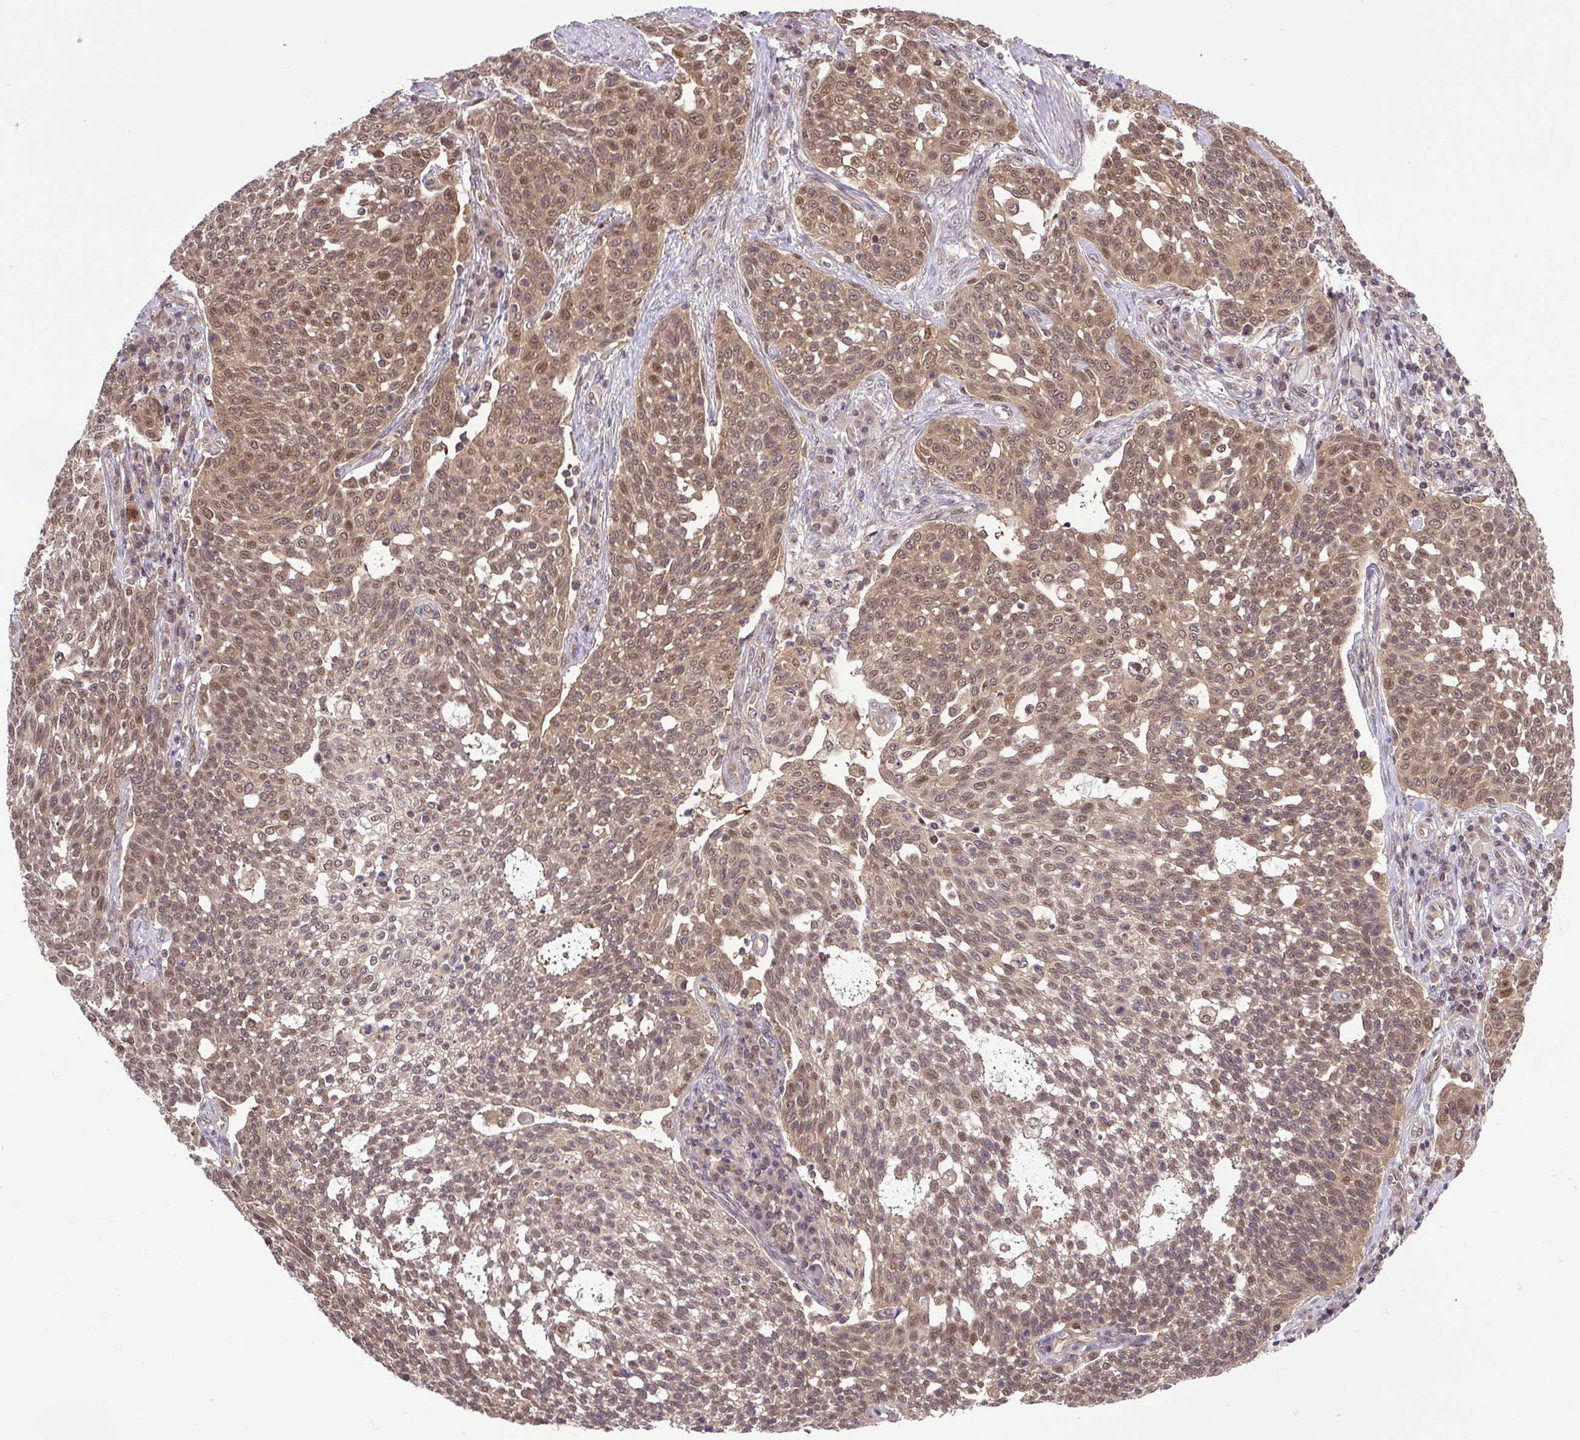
{"staining": {"intensity": "moderate", "quantity": "25%-75%", "location": "nuclear"}, "tissue": "cervical cancer", "cell_type": "Tumor cells", "image_type": "cancer", "snomed": [{"axis": "morphology", "description": "Squamous cell carcinoma, NOS"}, {"axis": "topography", "description": "Cervix"}], "caption": "Protein staining of cervical cancer (squamous cell carcinoma) tissue exhibits moderate nuclear positivity in about 25%-75% of tumor cells. (Stains: DAB in brown, nuclei in blue, Microscopy: brightfield microscopy at high magnification).", "gene": "SGTA", "patient": {"sex": "female", "age": 34}}